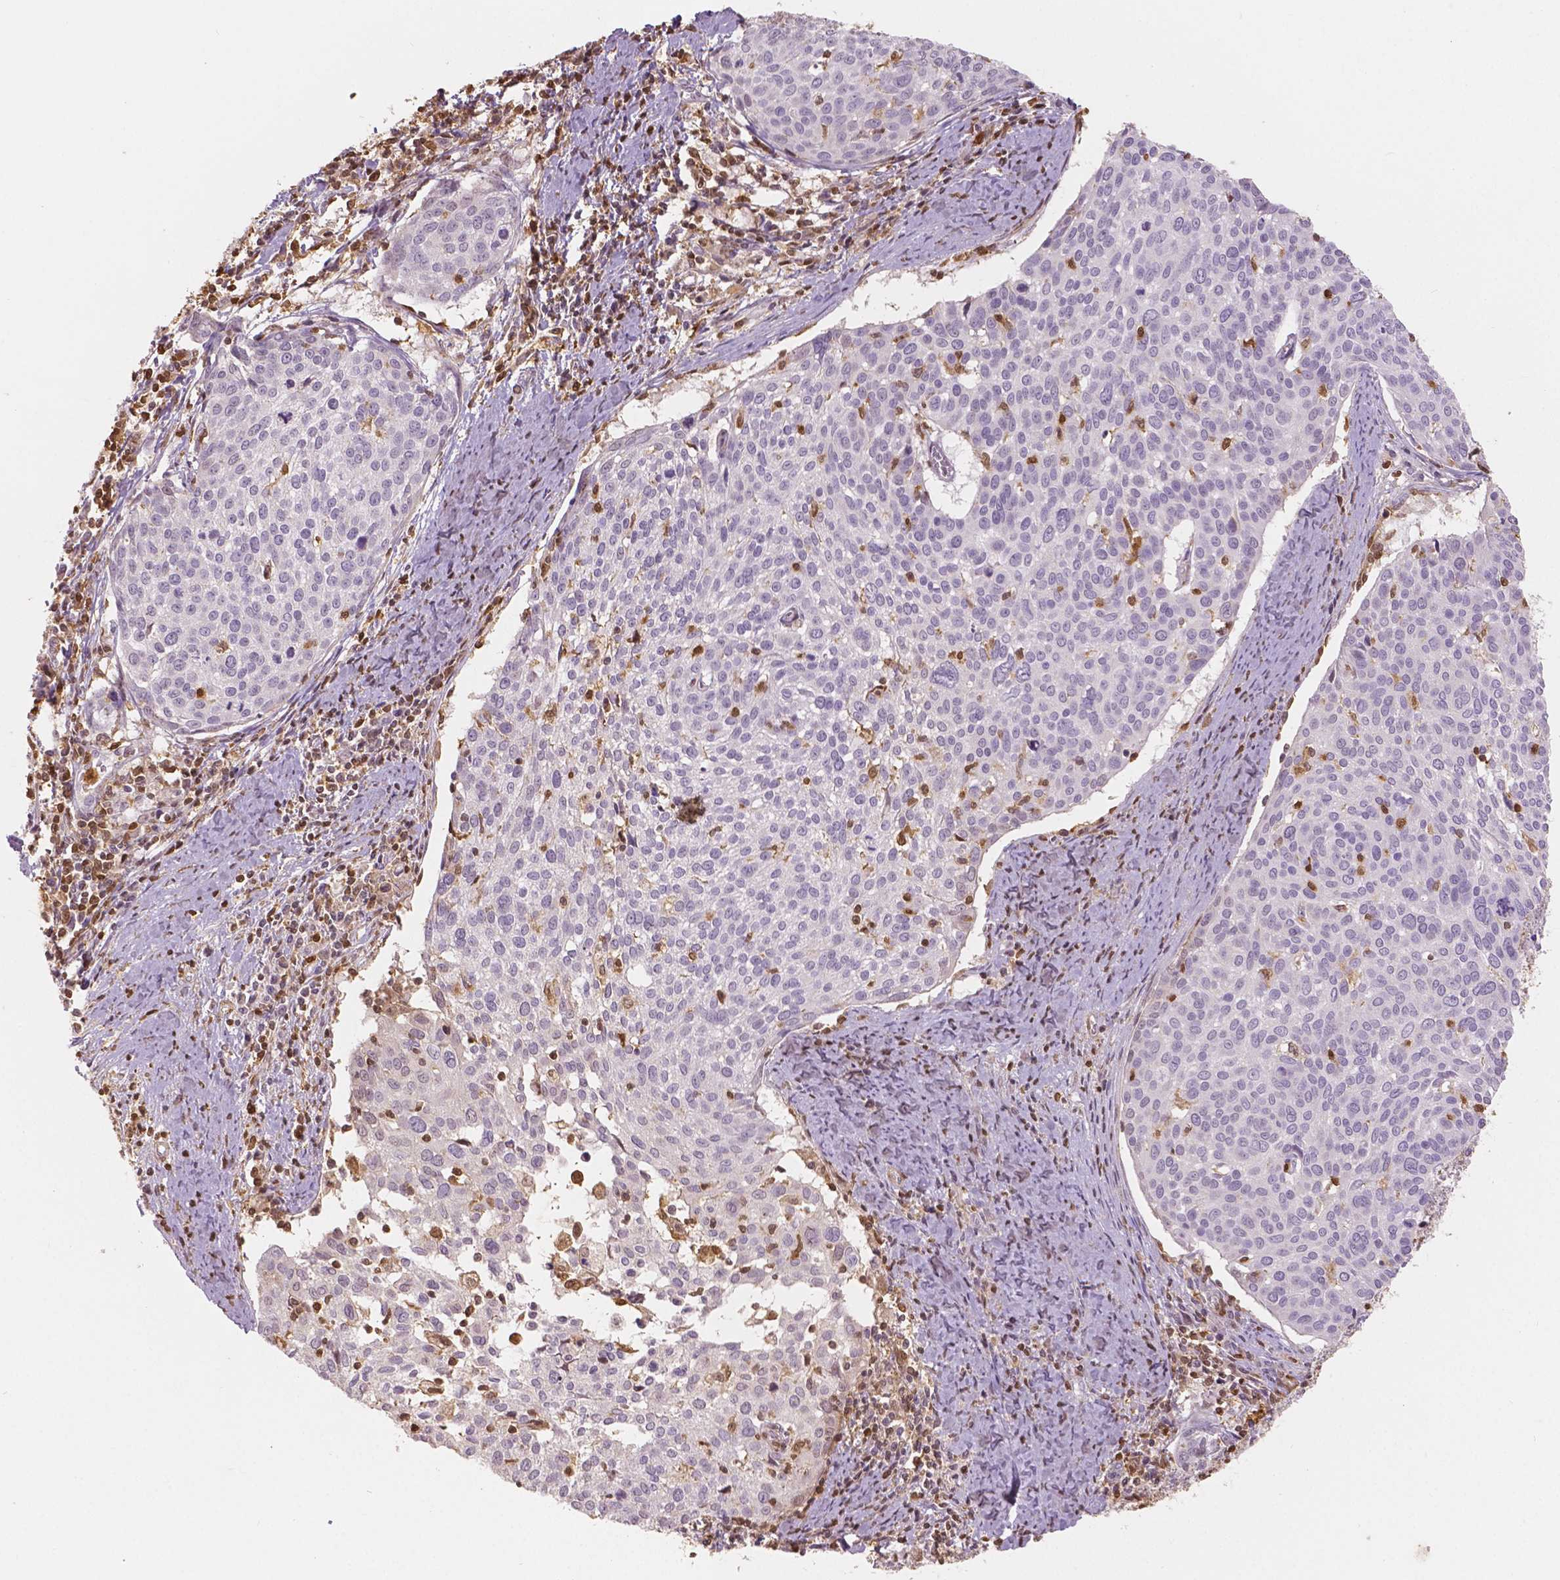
{"staining": {"intensity": "negative", "quantity": "none", "location": "none"}, "tissue": "cervical cancer", "cell_type": "Tumor cells", "image_type": "cancer", "snomed": [{"axis": "morphology", "description": "Squamous cell carcinoma, NOS"}, {"axis": "topography", "description": "Cervix"}], "caption": "There is no significant positivity in tumor cells of cervical cancer (squamous cell carcinoma). Nuclei are stained in blue.", "gene": "S100A4", "patient": {"sex": "female", "age": 39}}